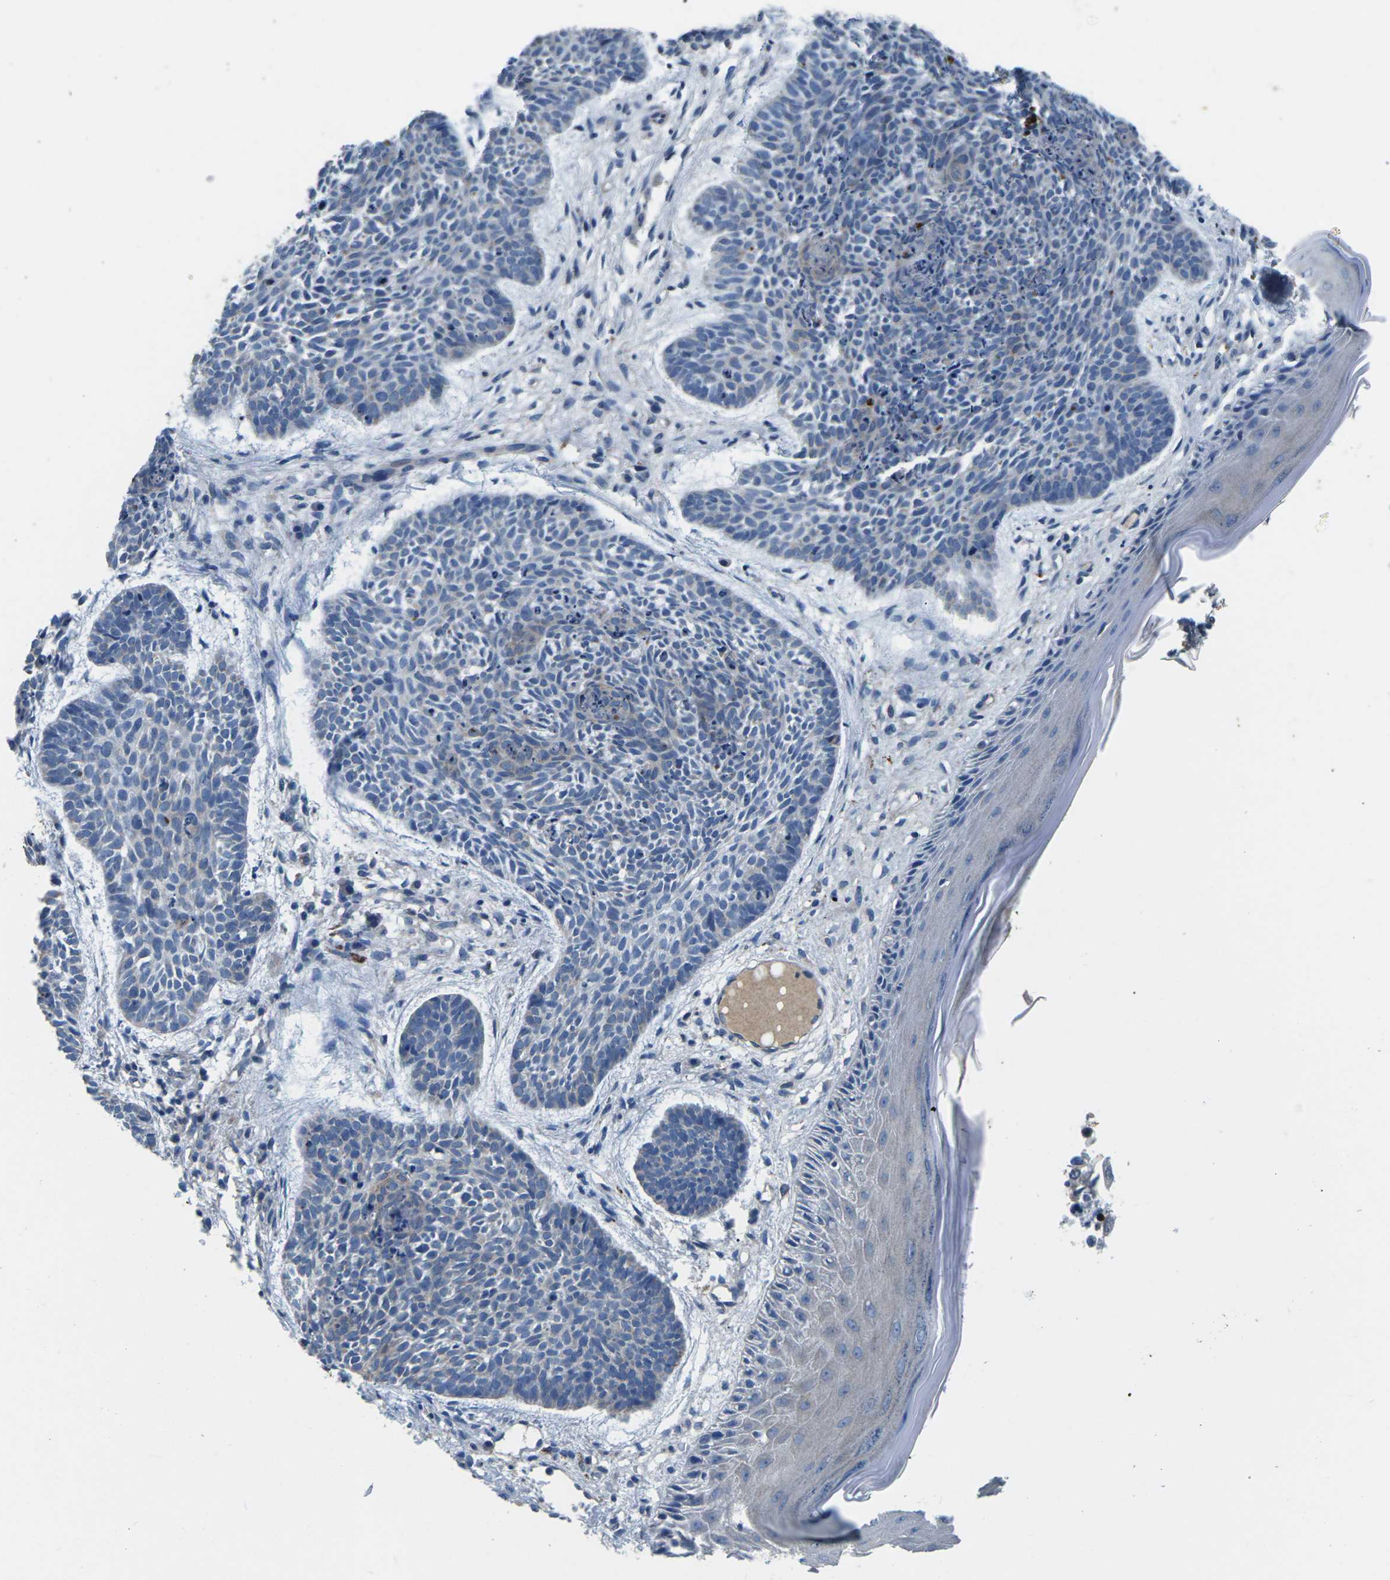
{"staining": {"intensity": "negative", "quantity": "none", "location": "none"}, "tissue": "skin cancer", "cell_type": "Tumor cells", "image_type": "cancer", "snomed": [{"axis": "morphology", "description": "Basal cell carcinoma"}, {"axis": "topography", "description": "Skin"}], "caption": "Immunohistochemistry (IHC) histopathology image of human skin cancer stained for a protein (brown), which exhibits no positivity in tumor cells.", "gene": "PDCD6IP", "patient": {"sex": "male", "age": 60}}